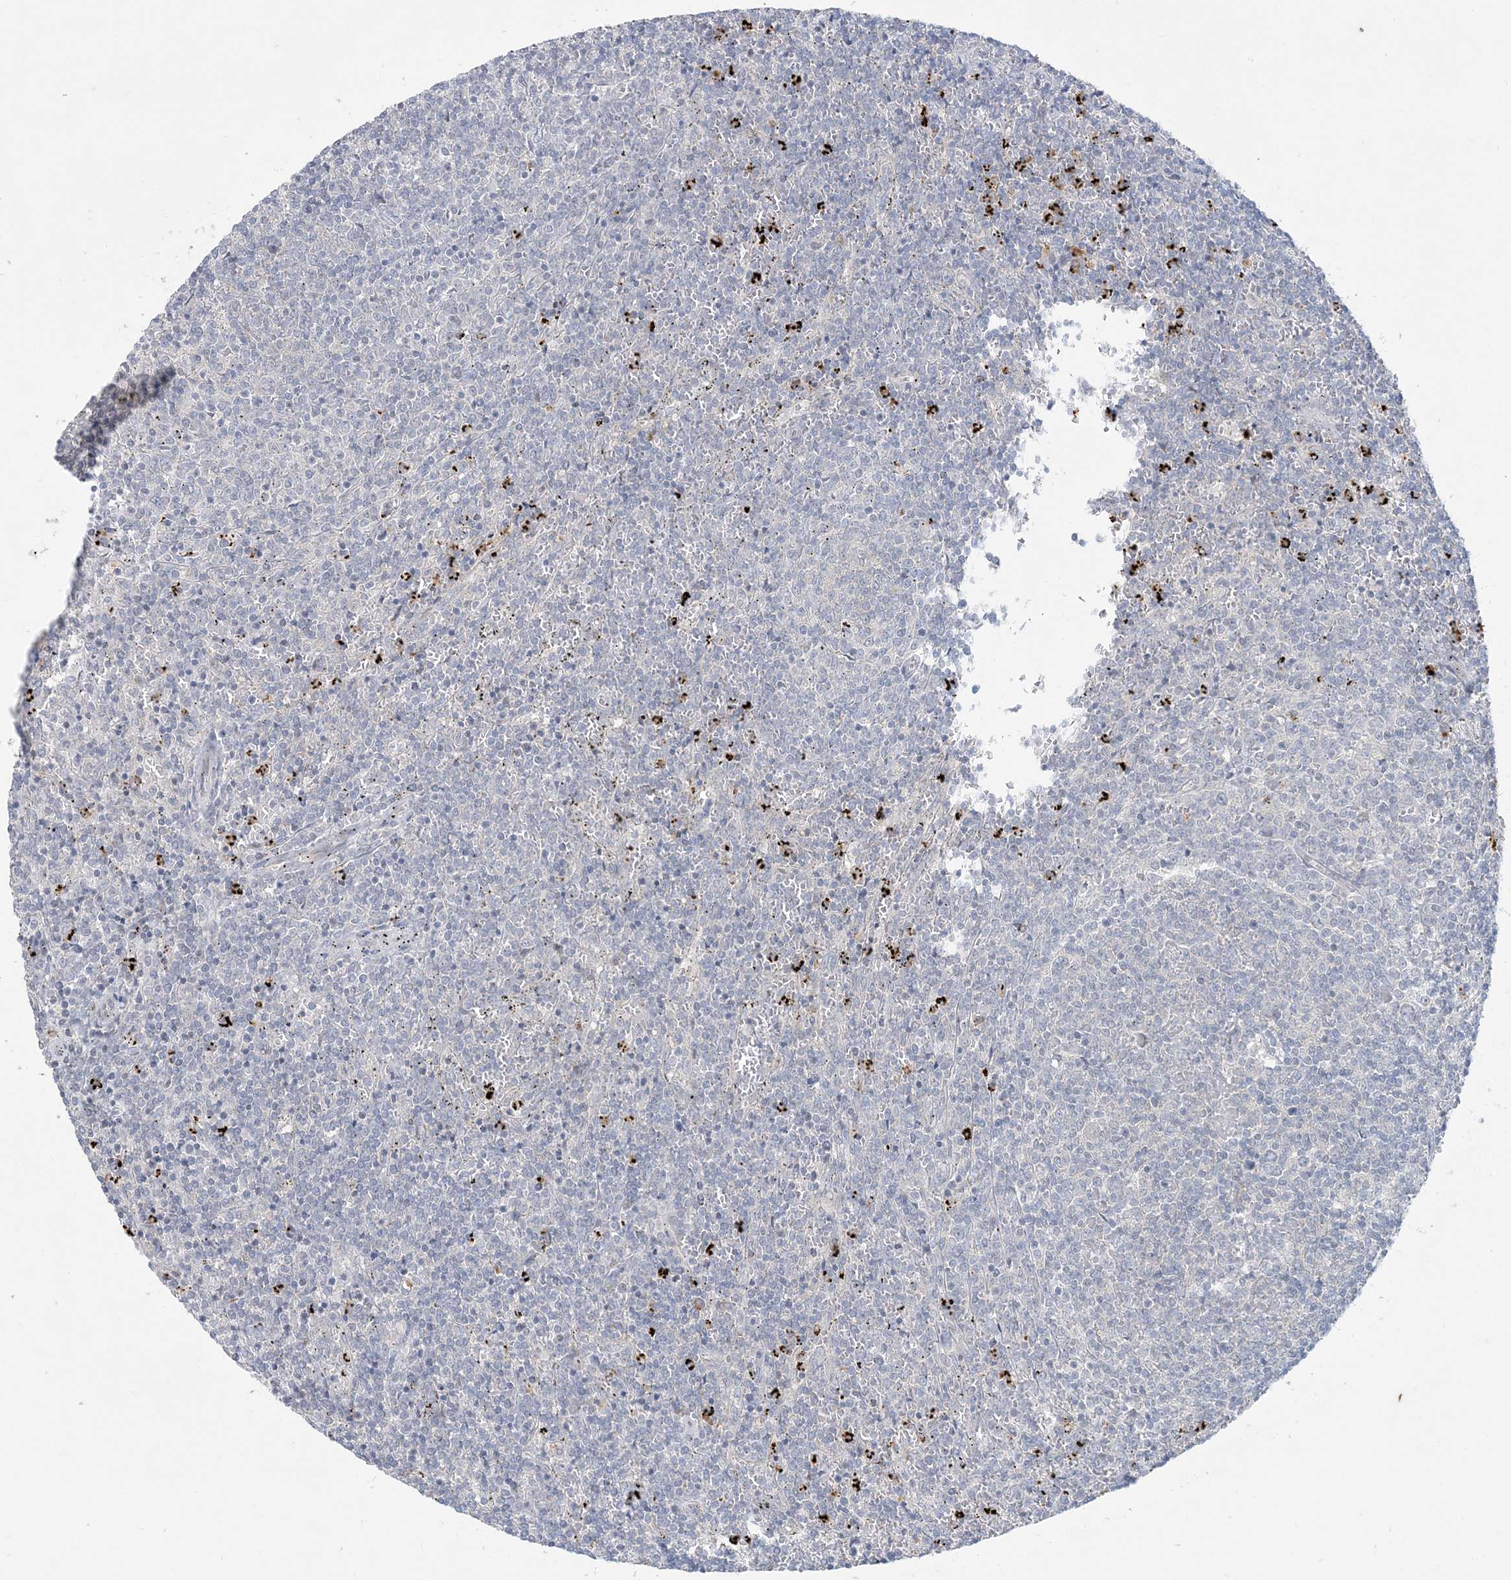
{"staining": {"intensity": "negative", "quantity": "none", "location": "none"}, "tissue": "lymphoma", "cell_type": "Tumor cells", "image_type": "cancer", "snomed": [{"axis": "morphology", "description": "Malignant lymphoma, non-Hodgkin's type, Low grade"}, {"axis": "topography", "description": "Spleen"}], "caption": "This is an immunohistochemistry photomicrograph of lymphoma. There is no positivity in tumor cells.", "gene": "KIF3A", "patient": {"sex": "female", "age": 50}}